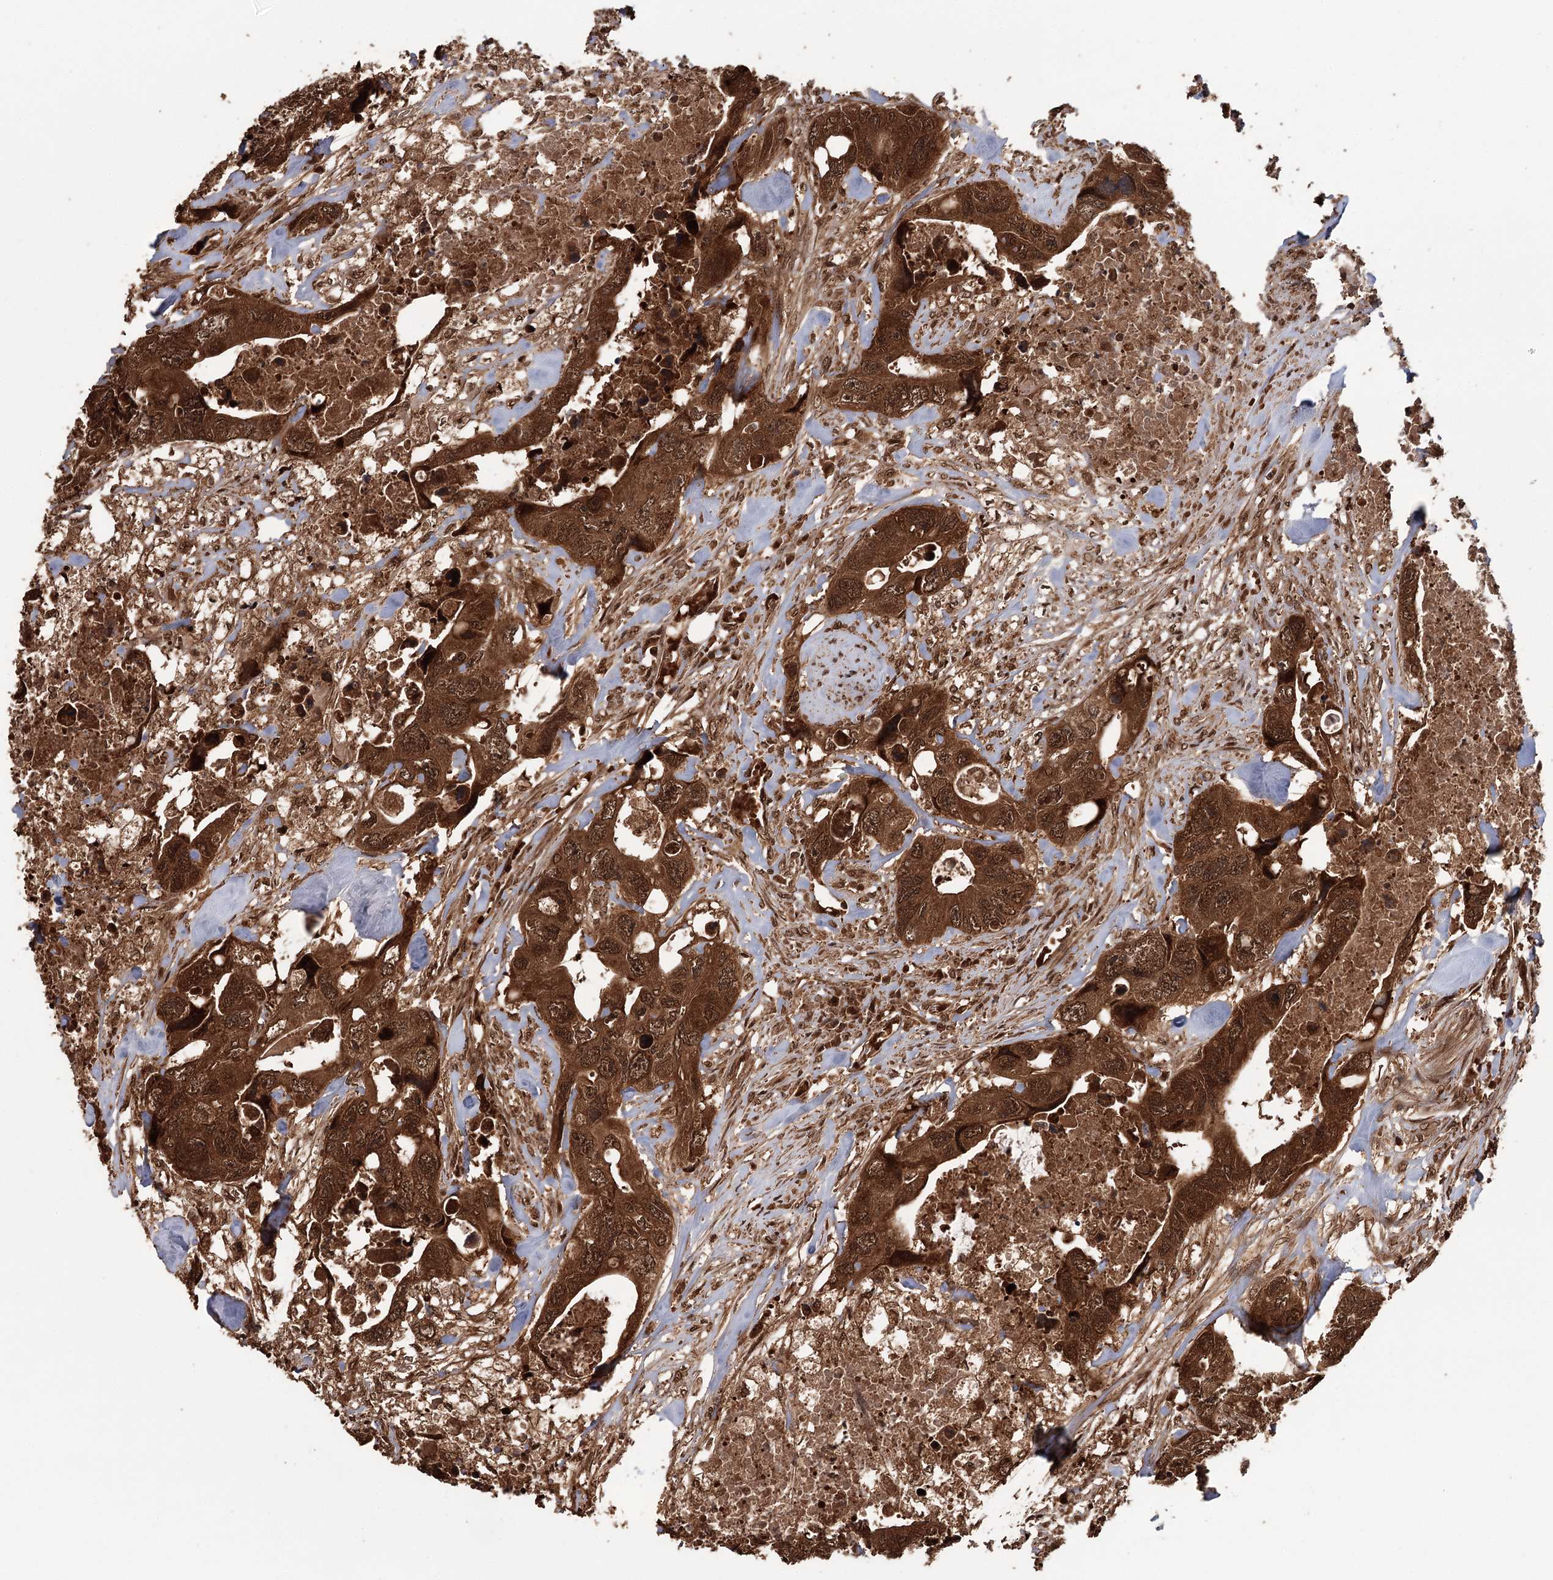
{"staining": {"intensity": "strong", "quantity": ">75%", "location": "cytoplasmic/membranous,nuclear"}, "tissue": "colorectal cancer", "cell_type": "Tumor cells", "image_type": "cancer", "snomed": [{"axis": "morphology", "description": "Adenocarcinoma, NOS"}, {"axis": "topography", "description": "Rectum"}], "caption": "This is an image of IHC staining of adenocarcinoma (colorectal), which shows strong positivity in the cytoplasmic/membranous and nuclear of tumor cells.", "gene": "N6AMT1", "patient": {"sex": "male", "age": 57}}